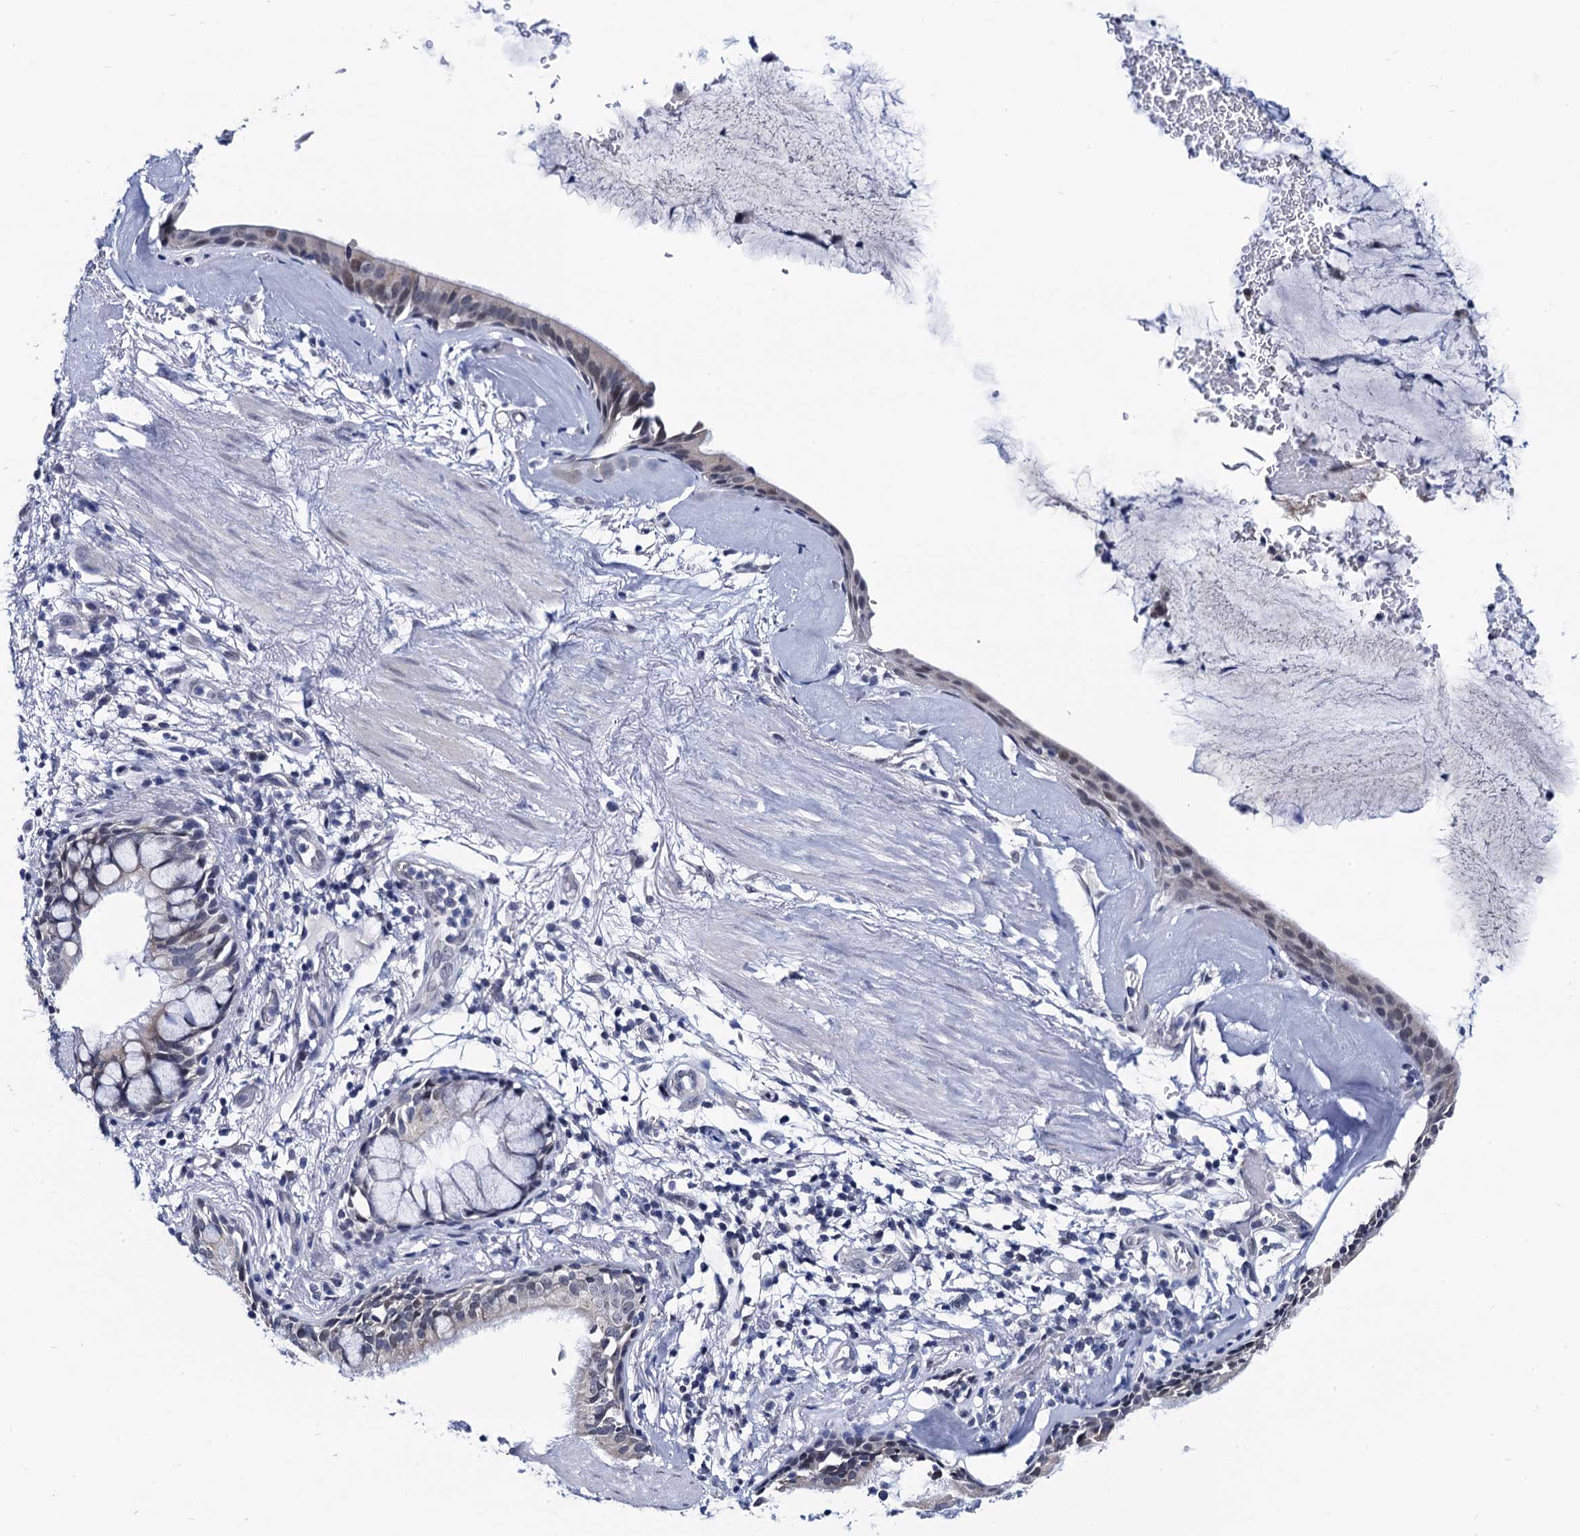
{"staining": {"intensity": "negative", "quantity": "none", "location": "none"}, "tissue": "adipose tissue", "cell_type": "Adipocytes", "image_type": "normal", "snomed": [{"axis": "morphology", "description": "Normal tissue, NOS"}, {"axis": "topography", "description": "Cartilage tissue"}], "caption": "Immunohistochemistry of unremarkable adipose tissue shows no positivity in adipocytes.", "gene": "C16orf87", "patient": {"sex": "female", "age": 63}}